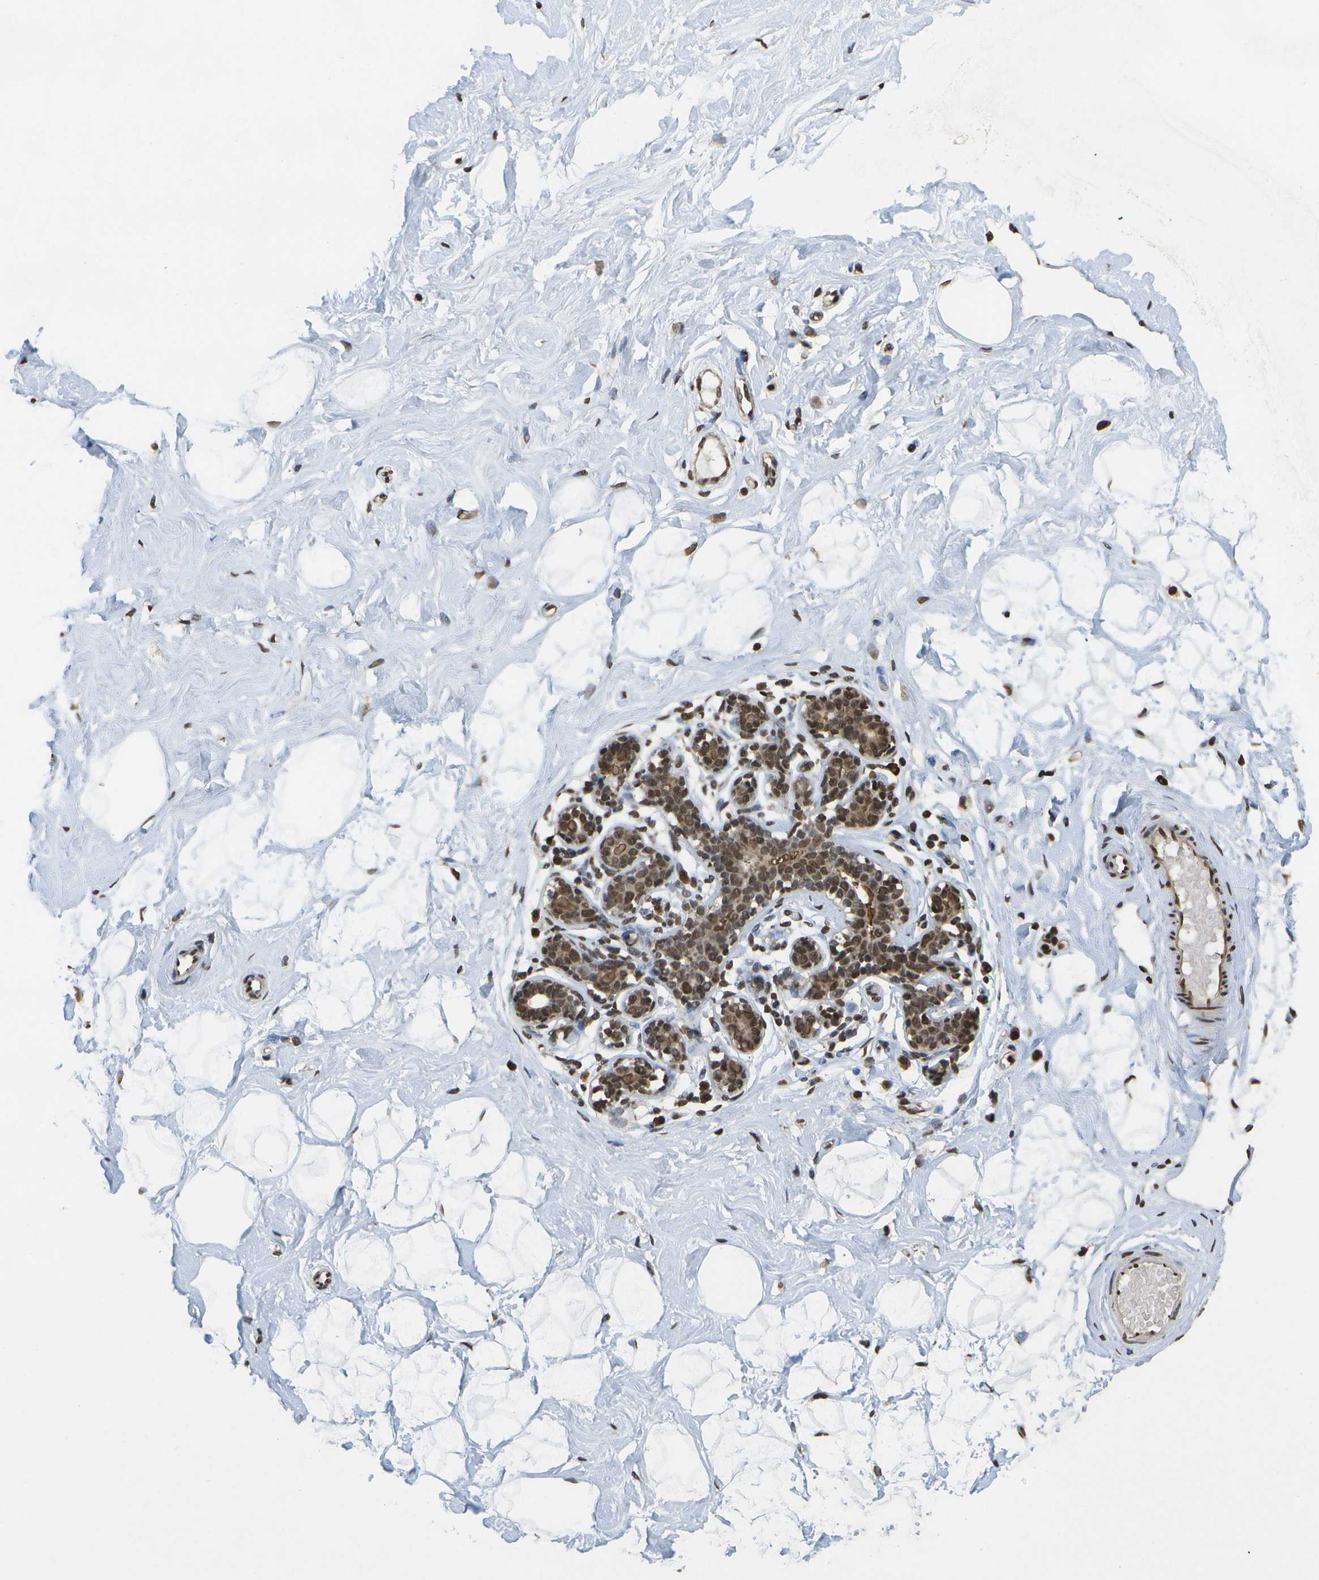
{"staining": {"intensity": "moderate", "quantity": ">75%", "location": "nuclear"}, "tissue": "breast", "cell_type": "Adipocytes", "image_type": "normal", "snomed": [{"axis": "morphology", "description": "Normal tissue, NOS"}, {"axis": "topography", "description": "Breast"}], "caption": "Immunohistochemistry (IHC) (DAB) staining of benign human breast demonstrates moderate nuclear protein staining in approximately >75% of adipocytes. Nuclei are stained in blue.", "gene": "SPEN", "patient": {"sex": "female", "age": 23}}